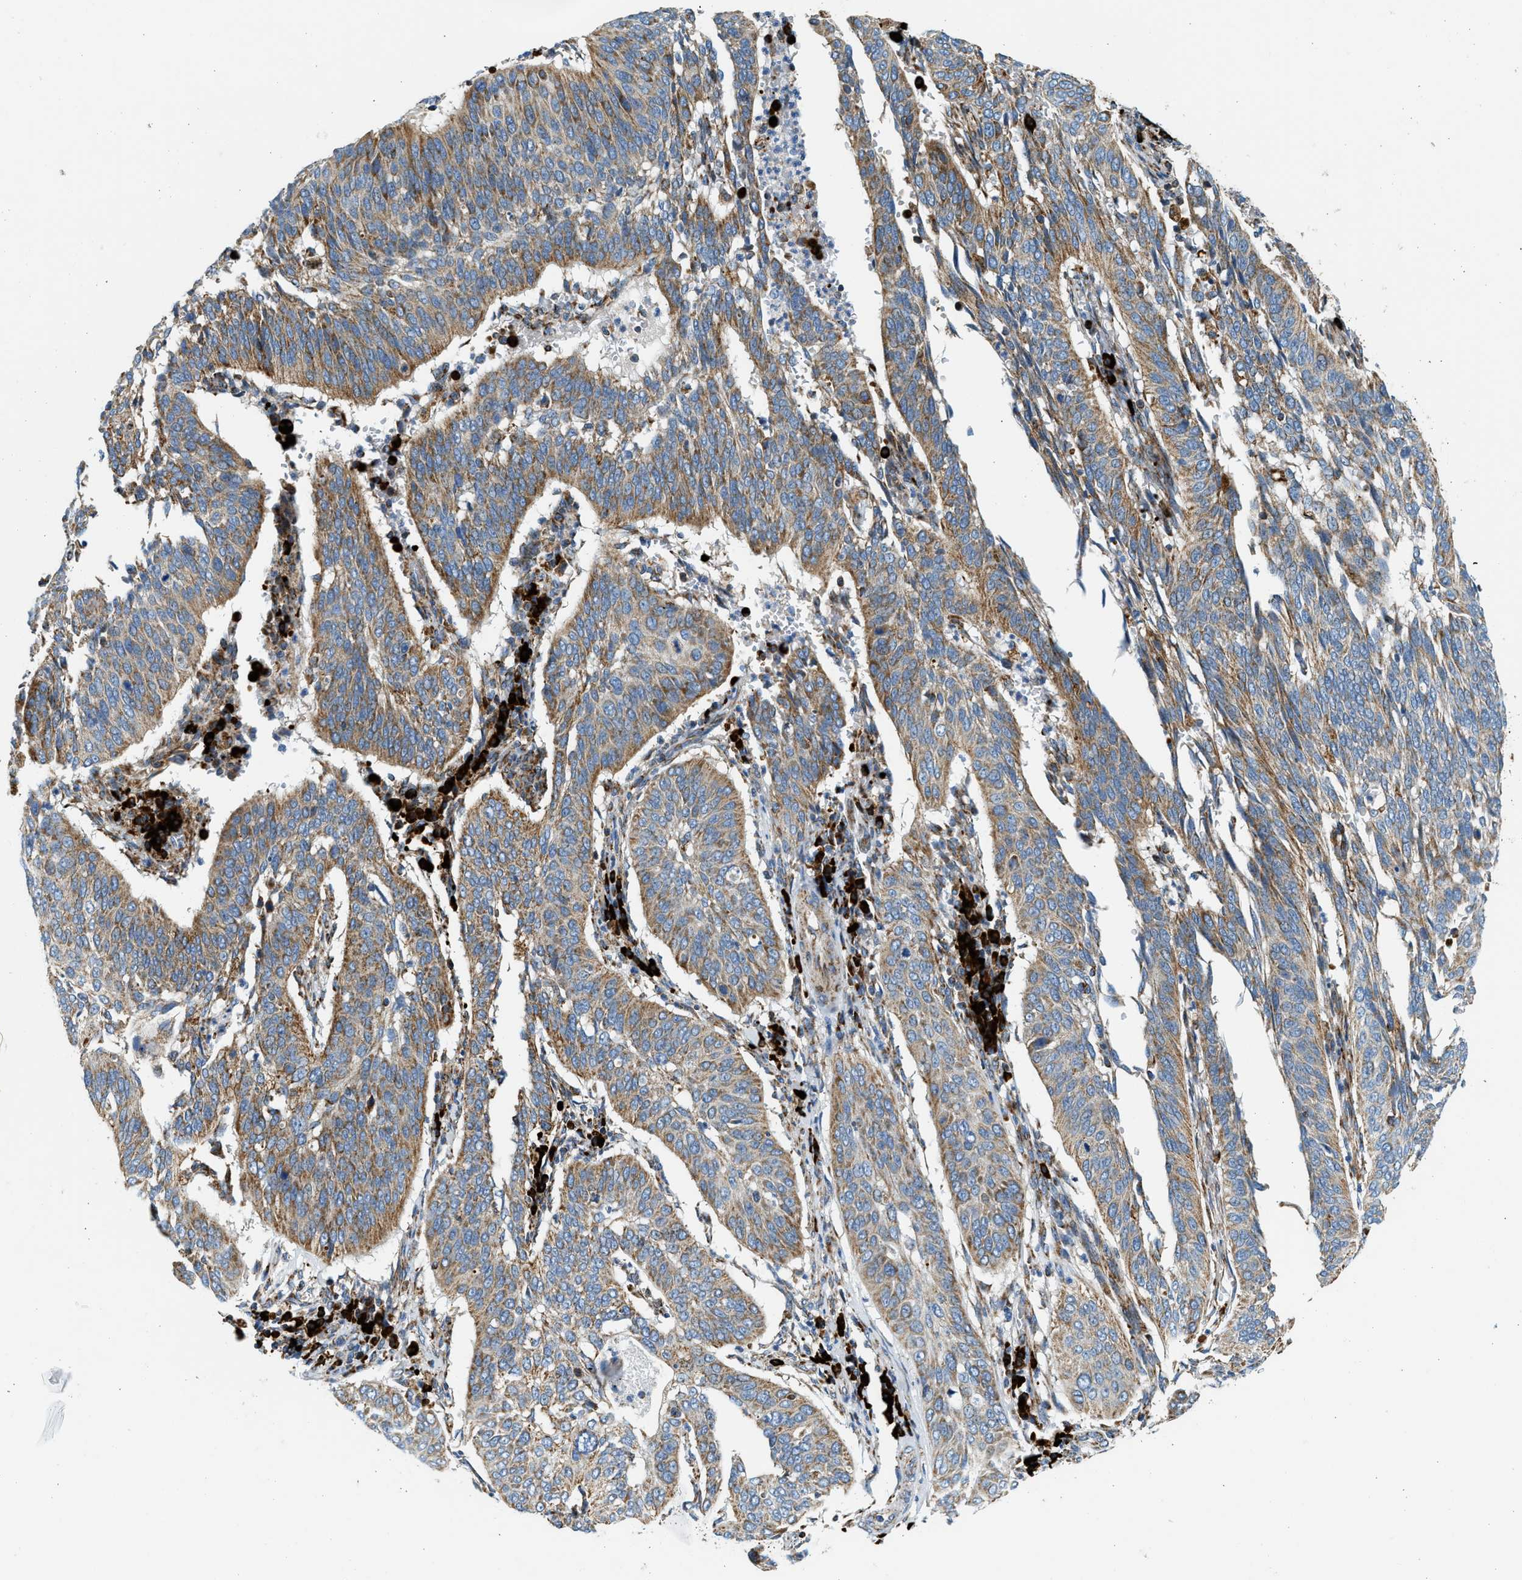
{"staining": {"intensity": "moderate", "quantity": ">75%", "location": "cytoplasmic/membranous"}, "tissue": "cervical cancer", "cell_type": "Tumor cells", "image_type": "cancer", "snomed": [{"axis": "morphology", "description": "Normal tissue, NOS"}, {"axis": "morphology", "description": "Squamous cell carcinoma, NOS"}, {"axis": "topography", "description": "Cervix"}], "caption": "This histopathology image reveals immunohistochemistry (IHC) staining of cervical cancer, with medium moderate cytoplasmic/membranous positivity in about >75% of tumor cells.", "gene": "KCNMB3", "patient": {"sex": "female", "age": 39}}